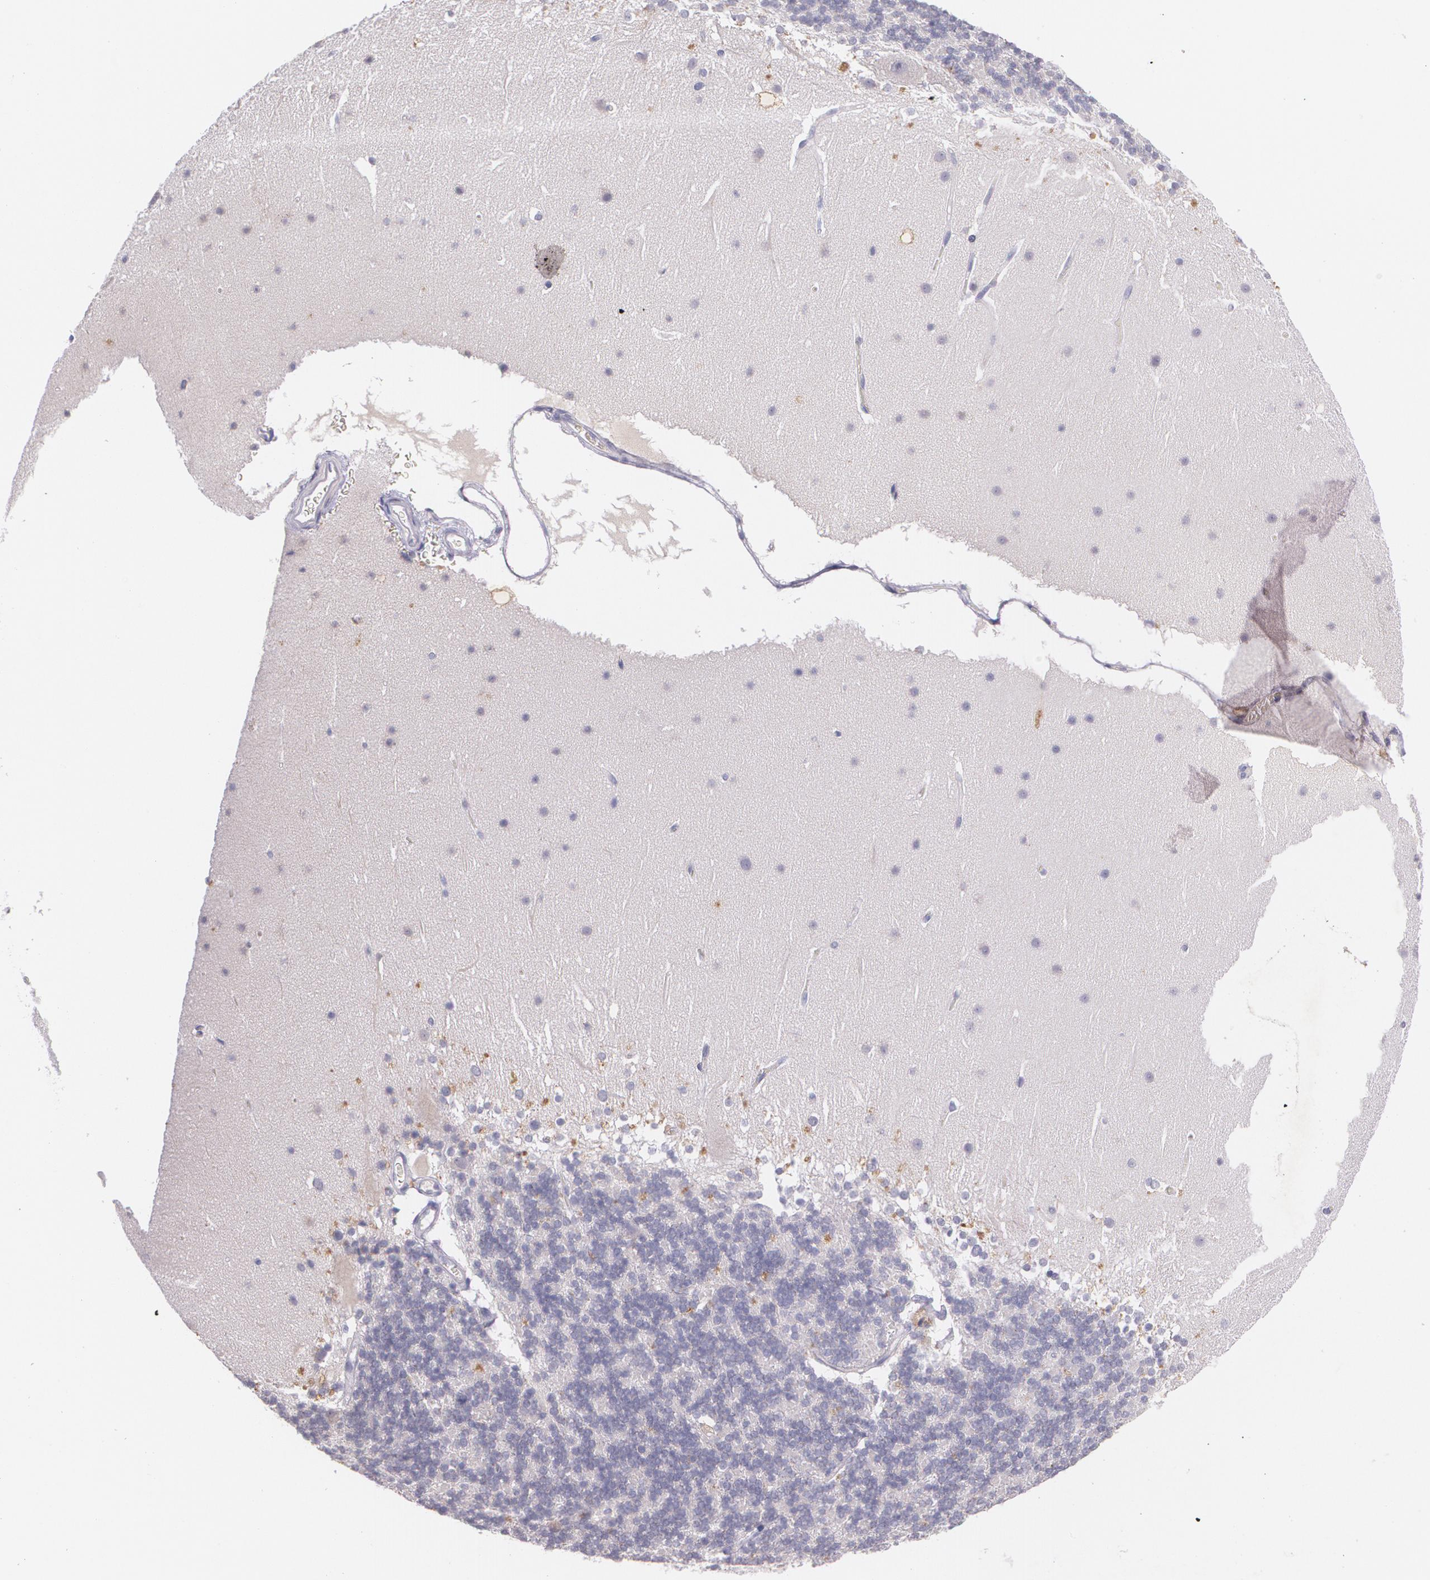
{"staining": {"intensity": "negative", "quantity": "none", "location": "none"}, "tissue": "cerebellum", "cell_type": "Cells in granular layer", "image_type": "normal", "snomed": [{"axis": "morphology", "description": "Normal tissue, NOS"}, {"axis": "topography", "description": "Cerebellum"}], "caption": "High power microscopy image of an IHC photomicrograph of normal cerebellum, revealing no significant expression in cells in granular layer. (Immunohistochemistry, brightfield microscopy, high magnification).", "gene": "TM4SF1", "patient": {"sex": "female", "age": 19}}